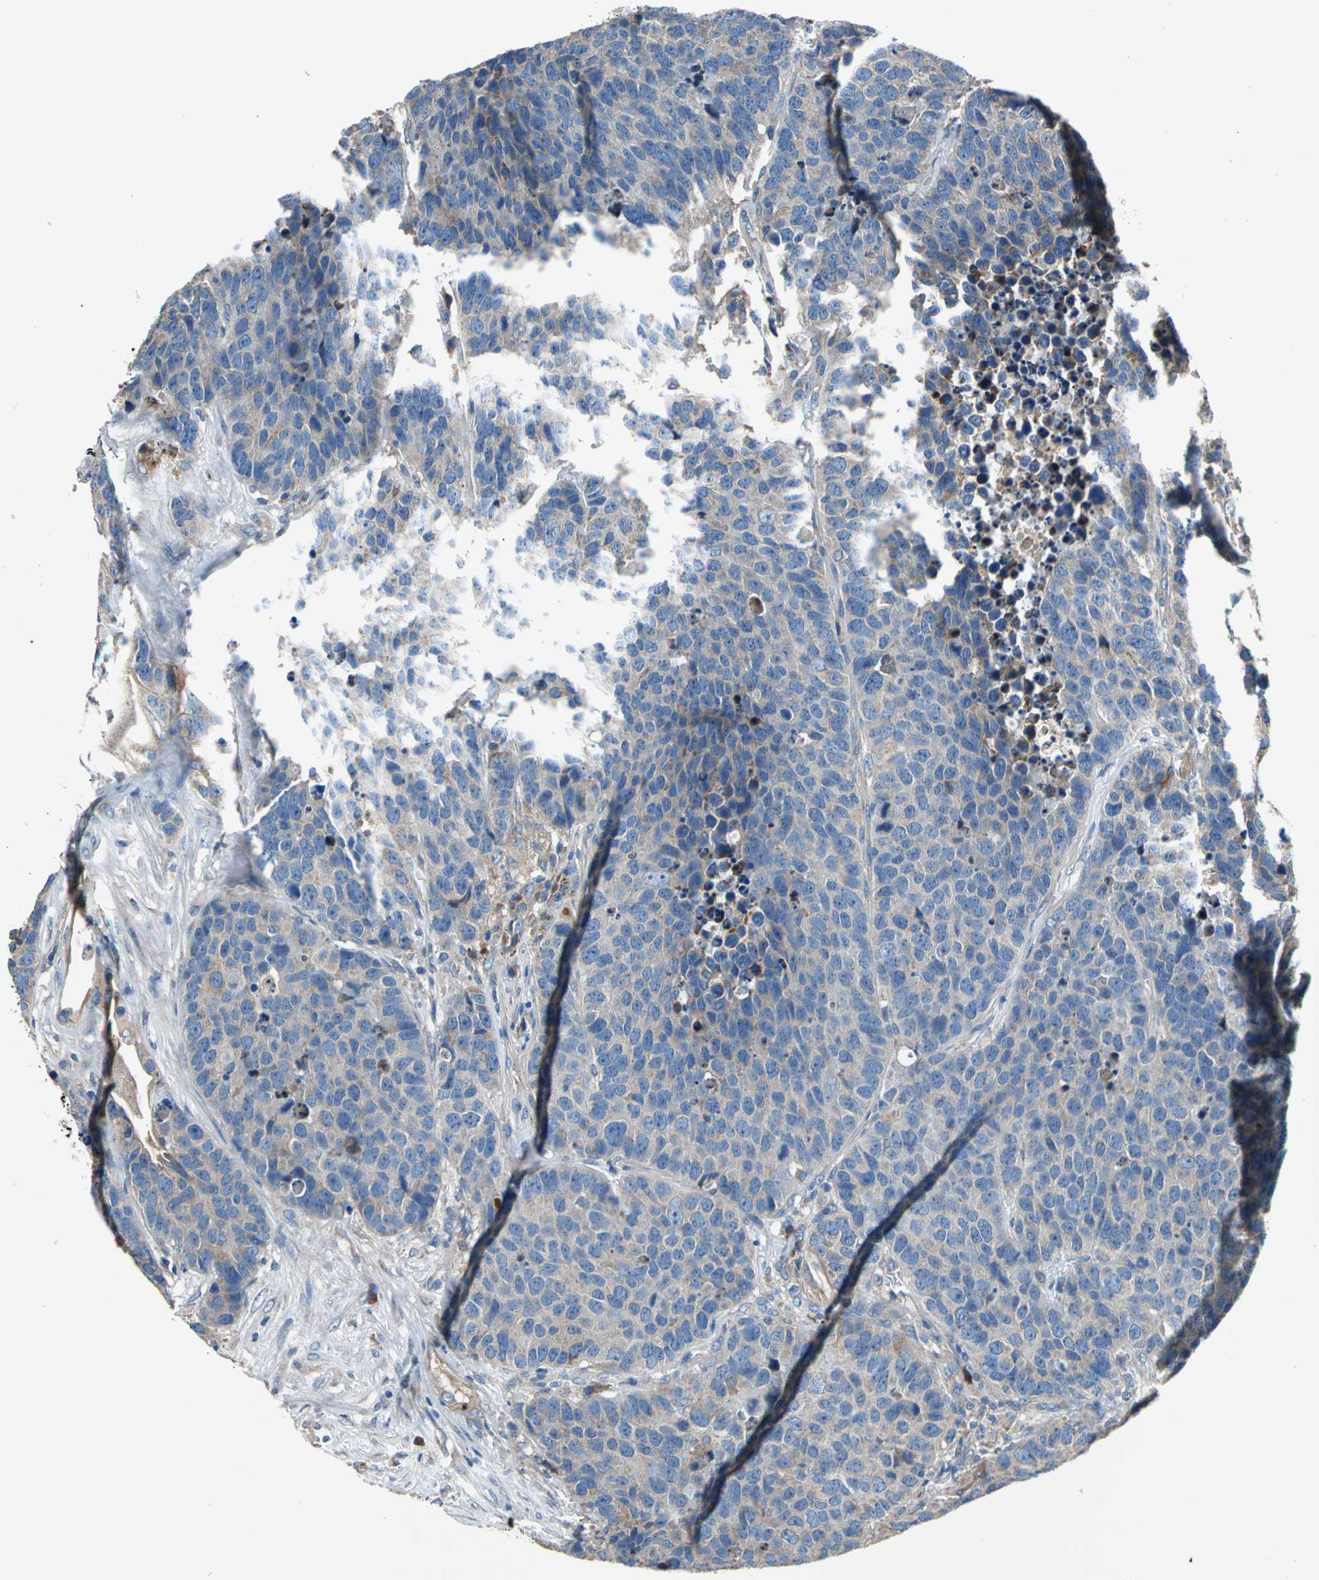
{"staining": {"intensity": "weak", "quantity": ">75%", "location": "cytoplasmic/membranous"}, "tissue": "carcinoid", "cell_type": "Tumor cells", "image_type": "cancer", "snomed": [{"axis": "morphology", "description": "Carcinoid, malignant, NOS"}, {"axis": "topography", "description": "Lung"}], "caption": "Human carcinoid stained for a protein (brown) reveals weak cytoplasmic/membranous positive positivity in about >75% of tumor cells.", "gene": "HEPH", "patient": {"sex": "male", "age": 60}}